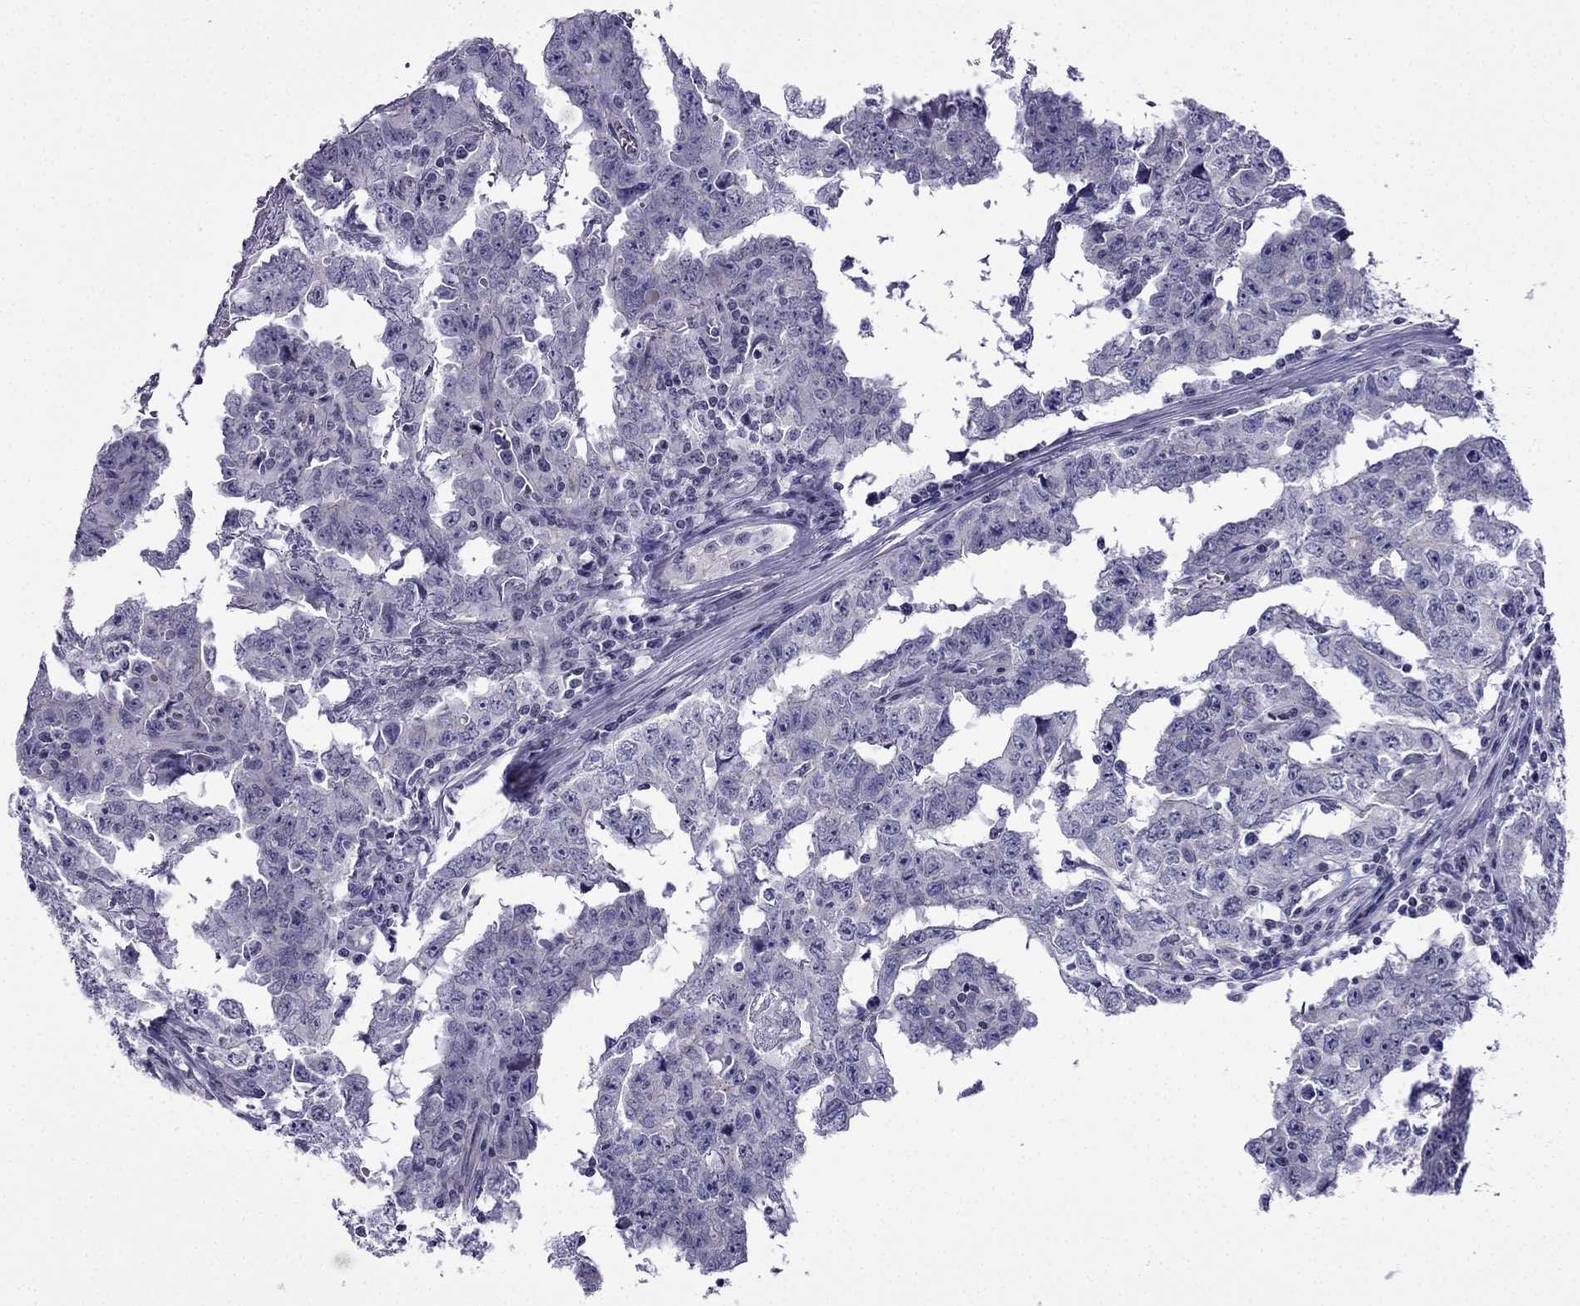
{"staining": {"intensity": "negative", "quantity": "none", "location": "none"}, "tissue": "testis cancer", "cell_type": "Tumor cells", "image_type": "cancer", "snomed": [{"axis": "morphology", "description": "Carcinoma, Embryonal, NOS"}, {"axis": "topography", "description": "Testis"}], "caption": "Immunohistochemistry (IHC) image of neoplastic tissue: embryonal carcinoma (testis) stained with DAB (3,3'-diaminobenzidine) reveals no significant protein staining in tumor cells.", "gene": "POM121L12", "patient": {"sex": "male", "age": 22}}